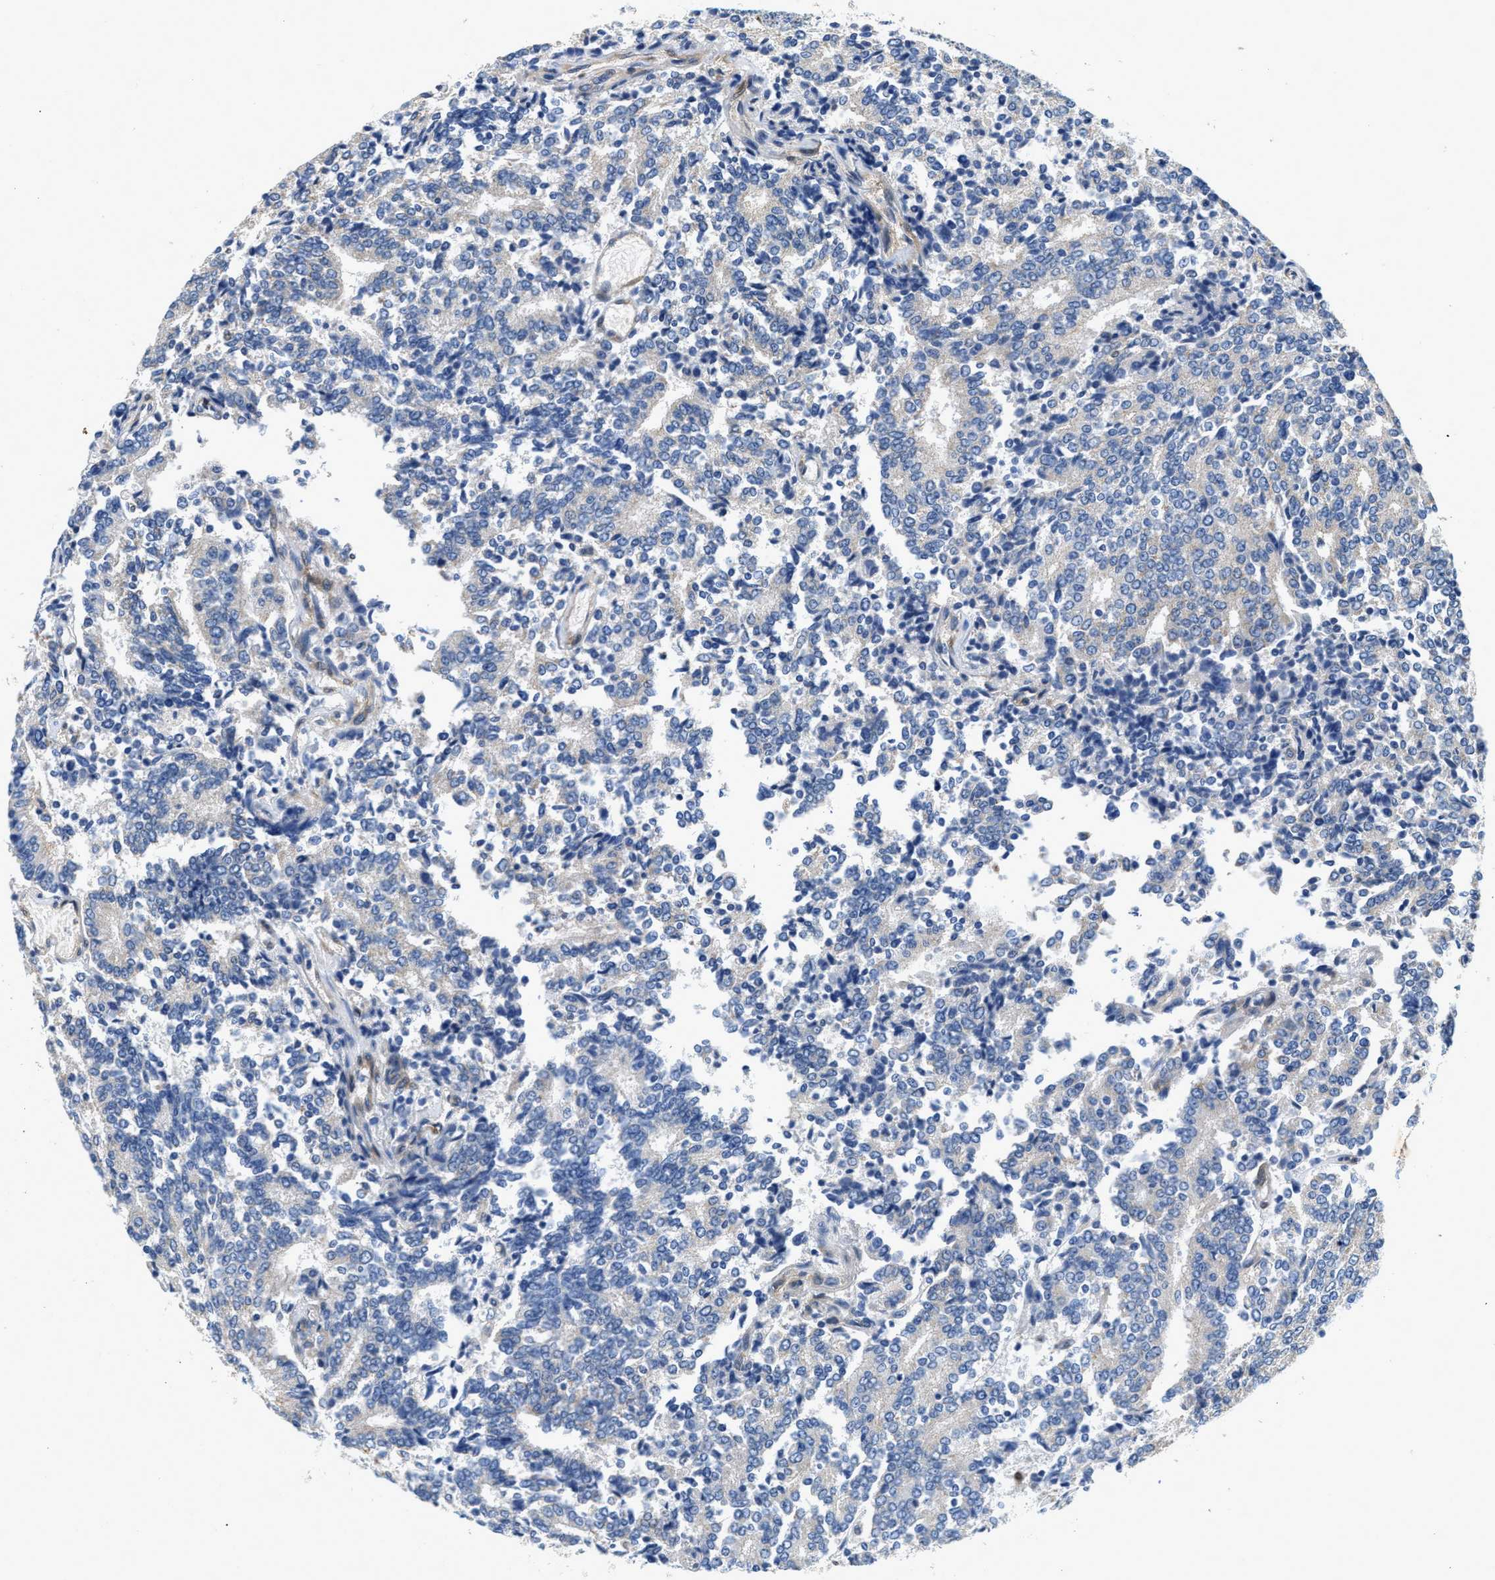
{"staining": {"intensity": "weak", "quantity": "<25%", "location": "cytoplasmic/membranous"}, "tissue": "prostate cancer", "cell_type": "Tumor cells", "image_type": "cancer", "snomed": [{"axis": "morphology", "description": "Normal tissue, NOS"}, {"axis": "morphology", "description": "Adenocarcinoma, High grade"}, {"axis": "topography", "description": "Prostate"}, {"axis": "topography", "description": "Seminal veicle"}], "caption": "The immunohistochemistry image has no significant expression in tumor cells of prostate cancer (adenocarcinoma (high-grade)) tissue.", "gene": "RAPH1", "patient": {"sex": "male", "age": 55}}